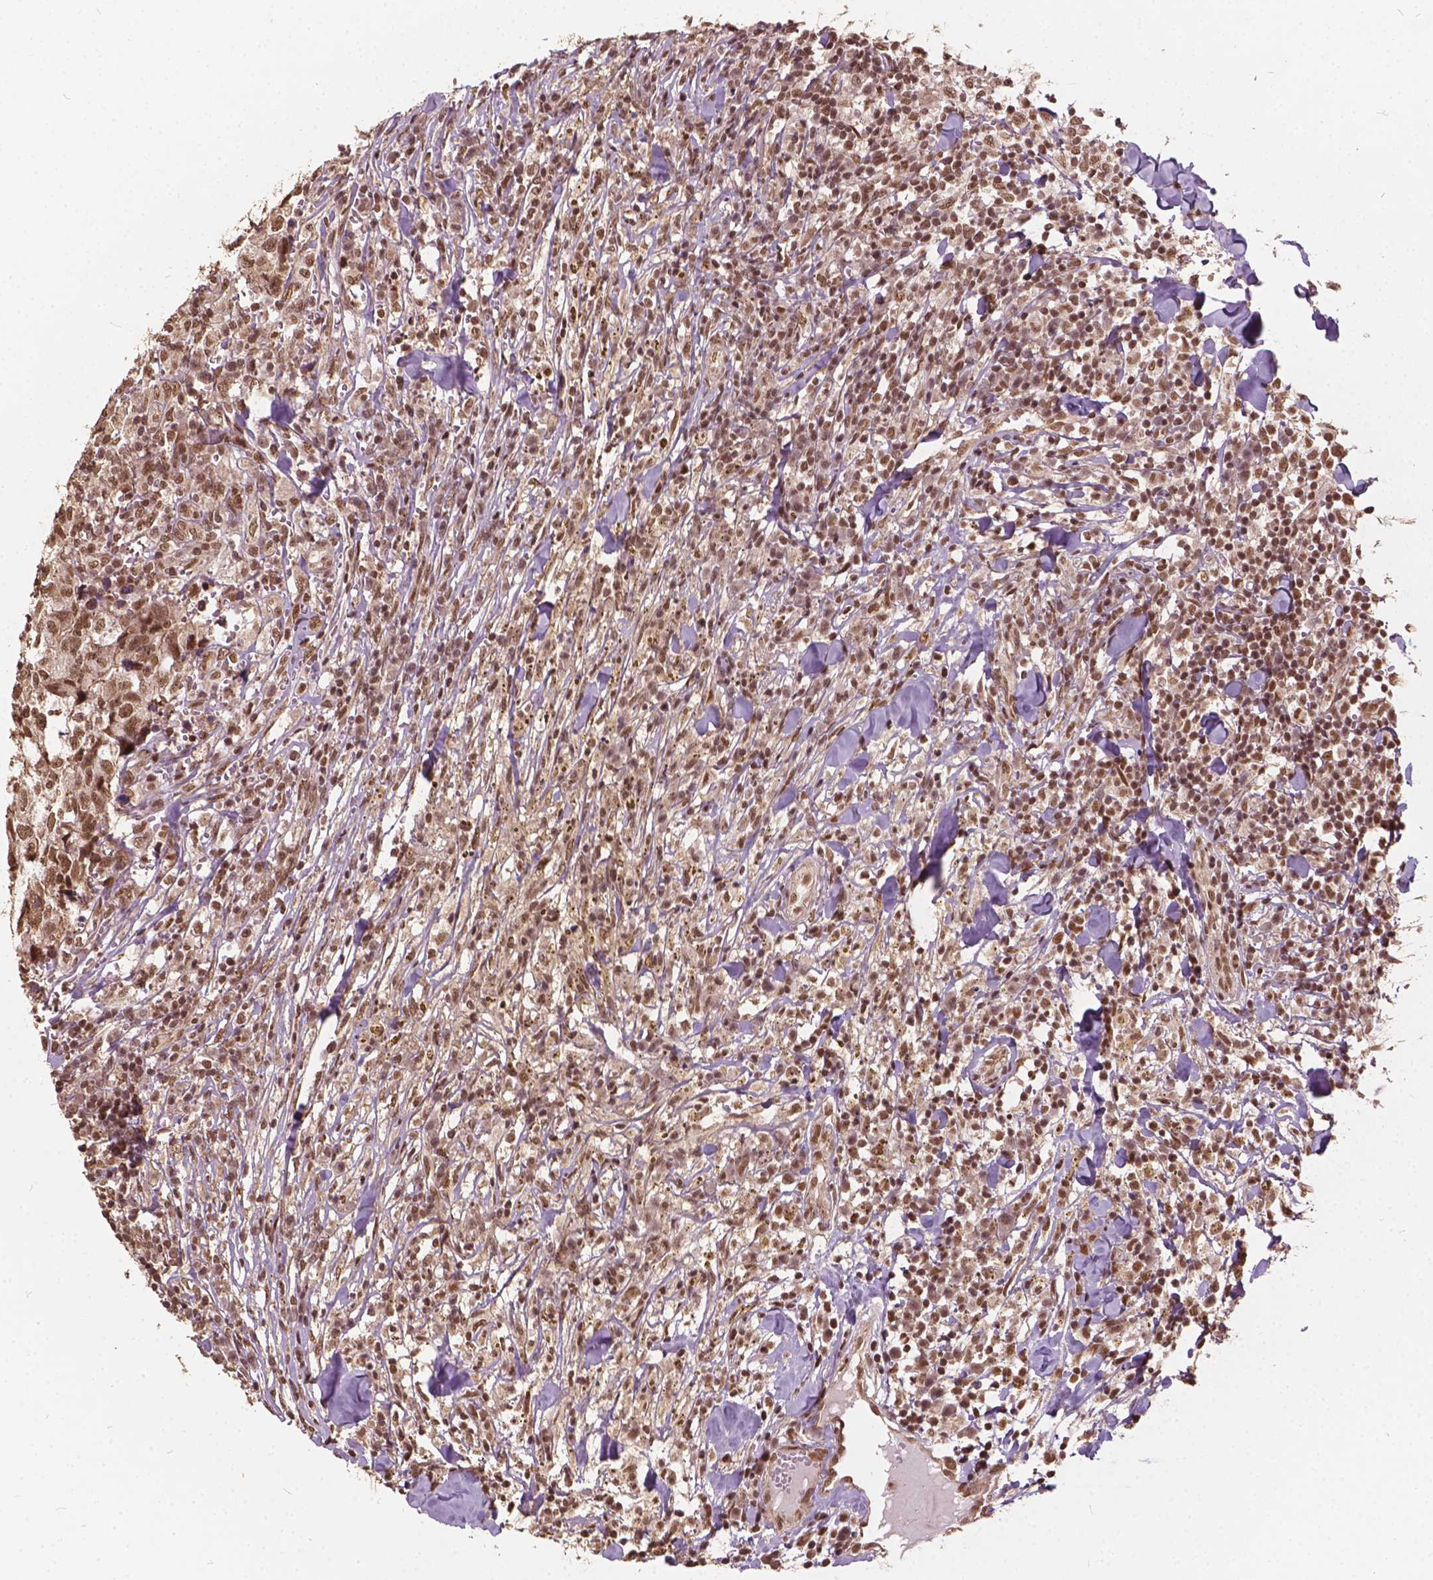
{"staining": {"intensity": "moderate", "quantity": ">75%", "location": "cytoplasmic/membranous,nuclear"}, "tissue": "breast cancer", "cell_type": "Tumor cells", "image_type": "cancer", "snomed": [{"axis": "morphology", "description": "Duct carcinoma"}, {"axis": "topography", "description": "Breast"}], "caption": "This is a photomicrograph of IHC staining of breast cancer, which shows moderate positivity in the cytoplasmic/membranous and nuclear of tumor cells.", "gene": "GPS2", "patient": {"sex": "female", "age": 30}}